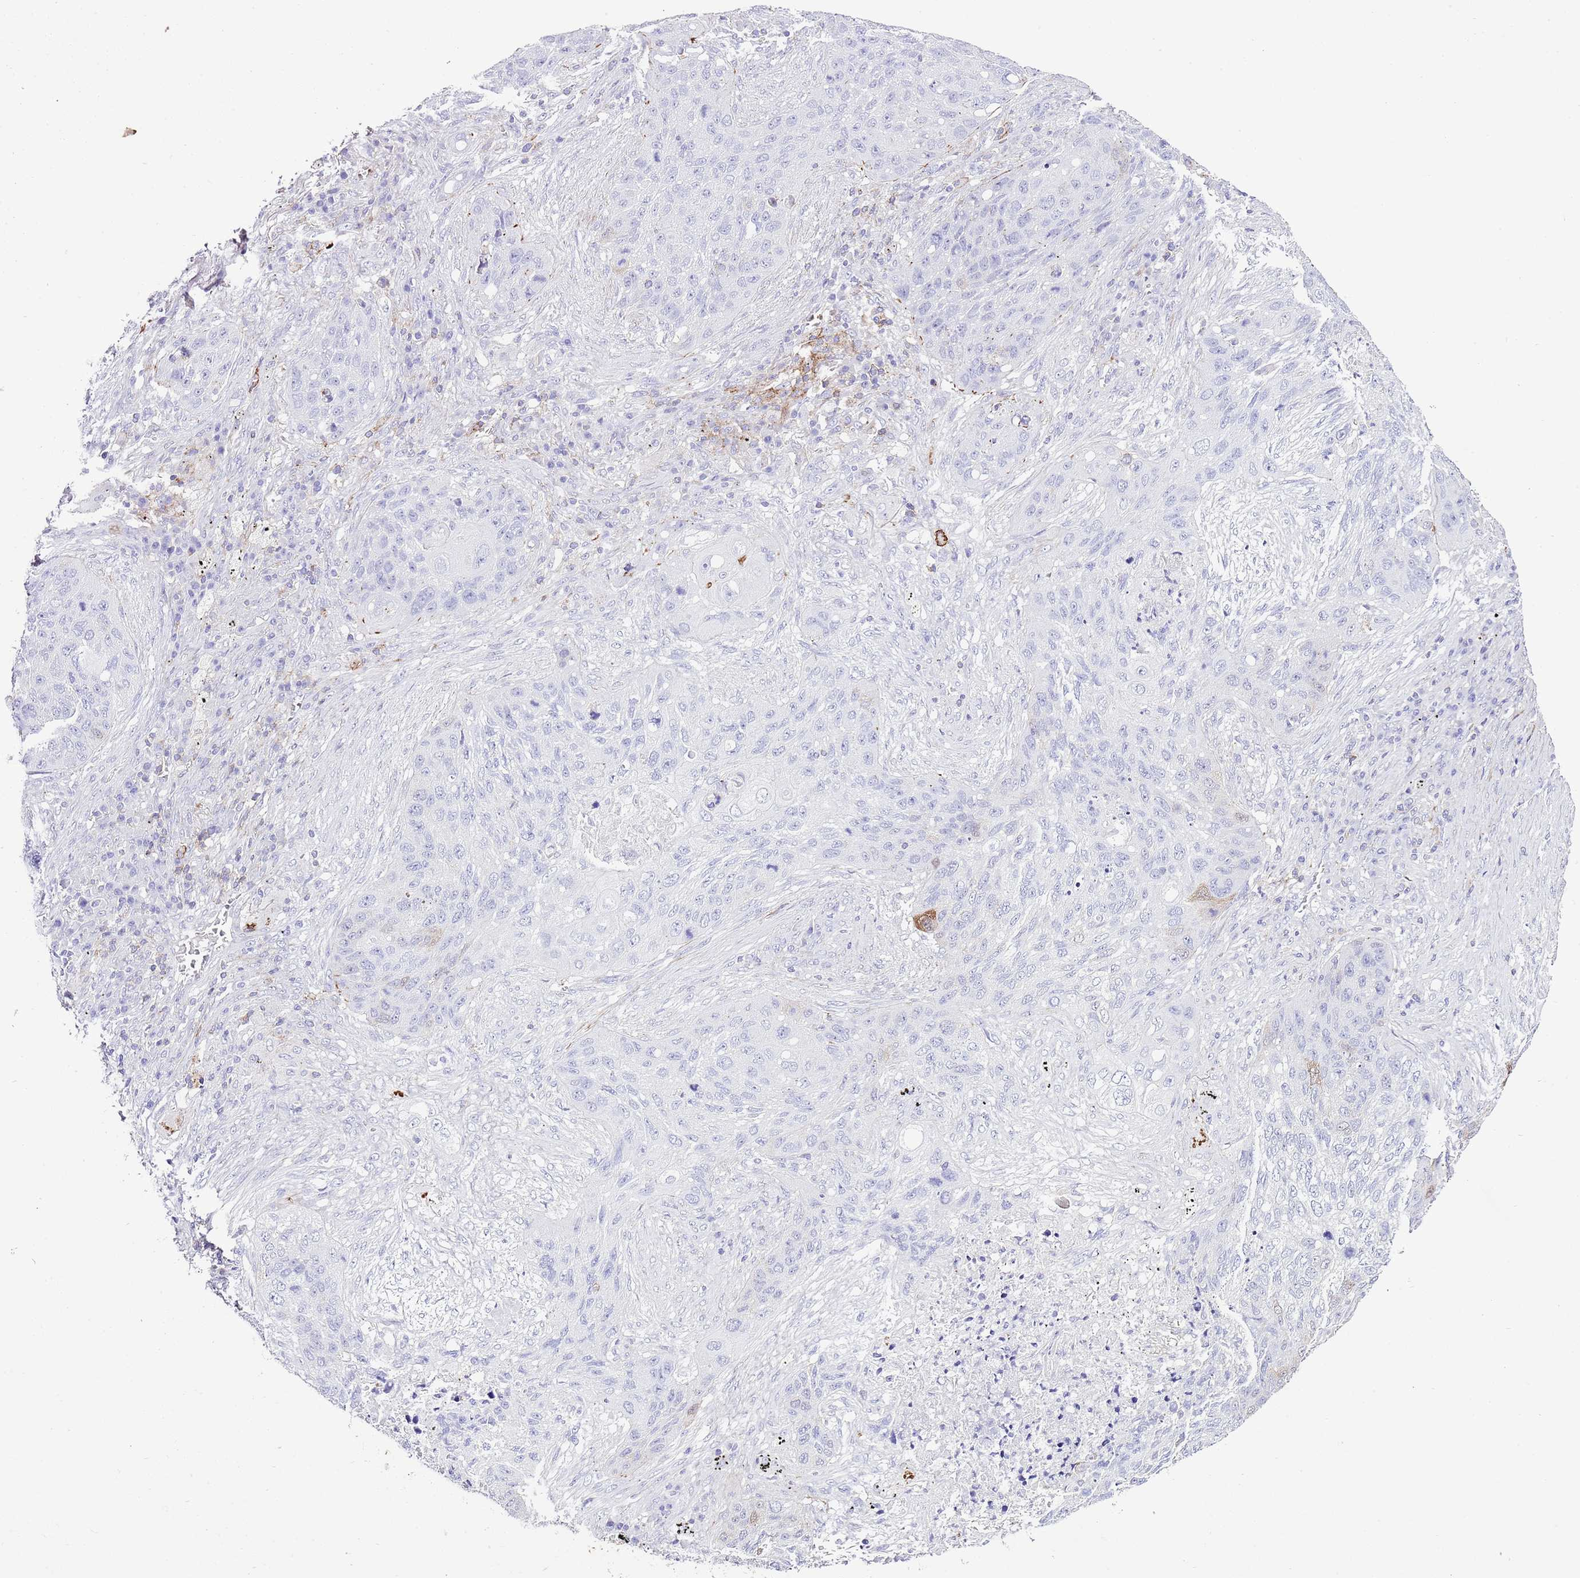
{"staining": {"intensity": "negative", "quantity": "none", "location": "none"}, "tissue": "lung cancer", "cell_type": "Tumor cells", "image_type": "cancer", "snomed": [{"axis": "morphology", "description": "Squamous cell carcinoma, NOS"}, {"axis": "topography", "description": "Lung"}], "caption": "Photomicrograph shows no significant protein expression in tumor cells of lung cancer.", "gene": "ALDH3A1", "patient": {"sex": "female", "age": 63}}